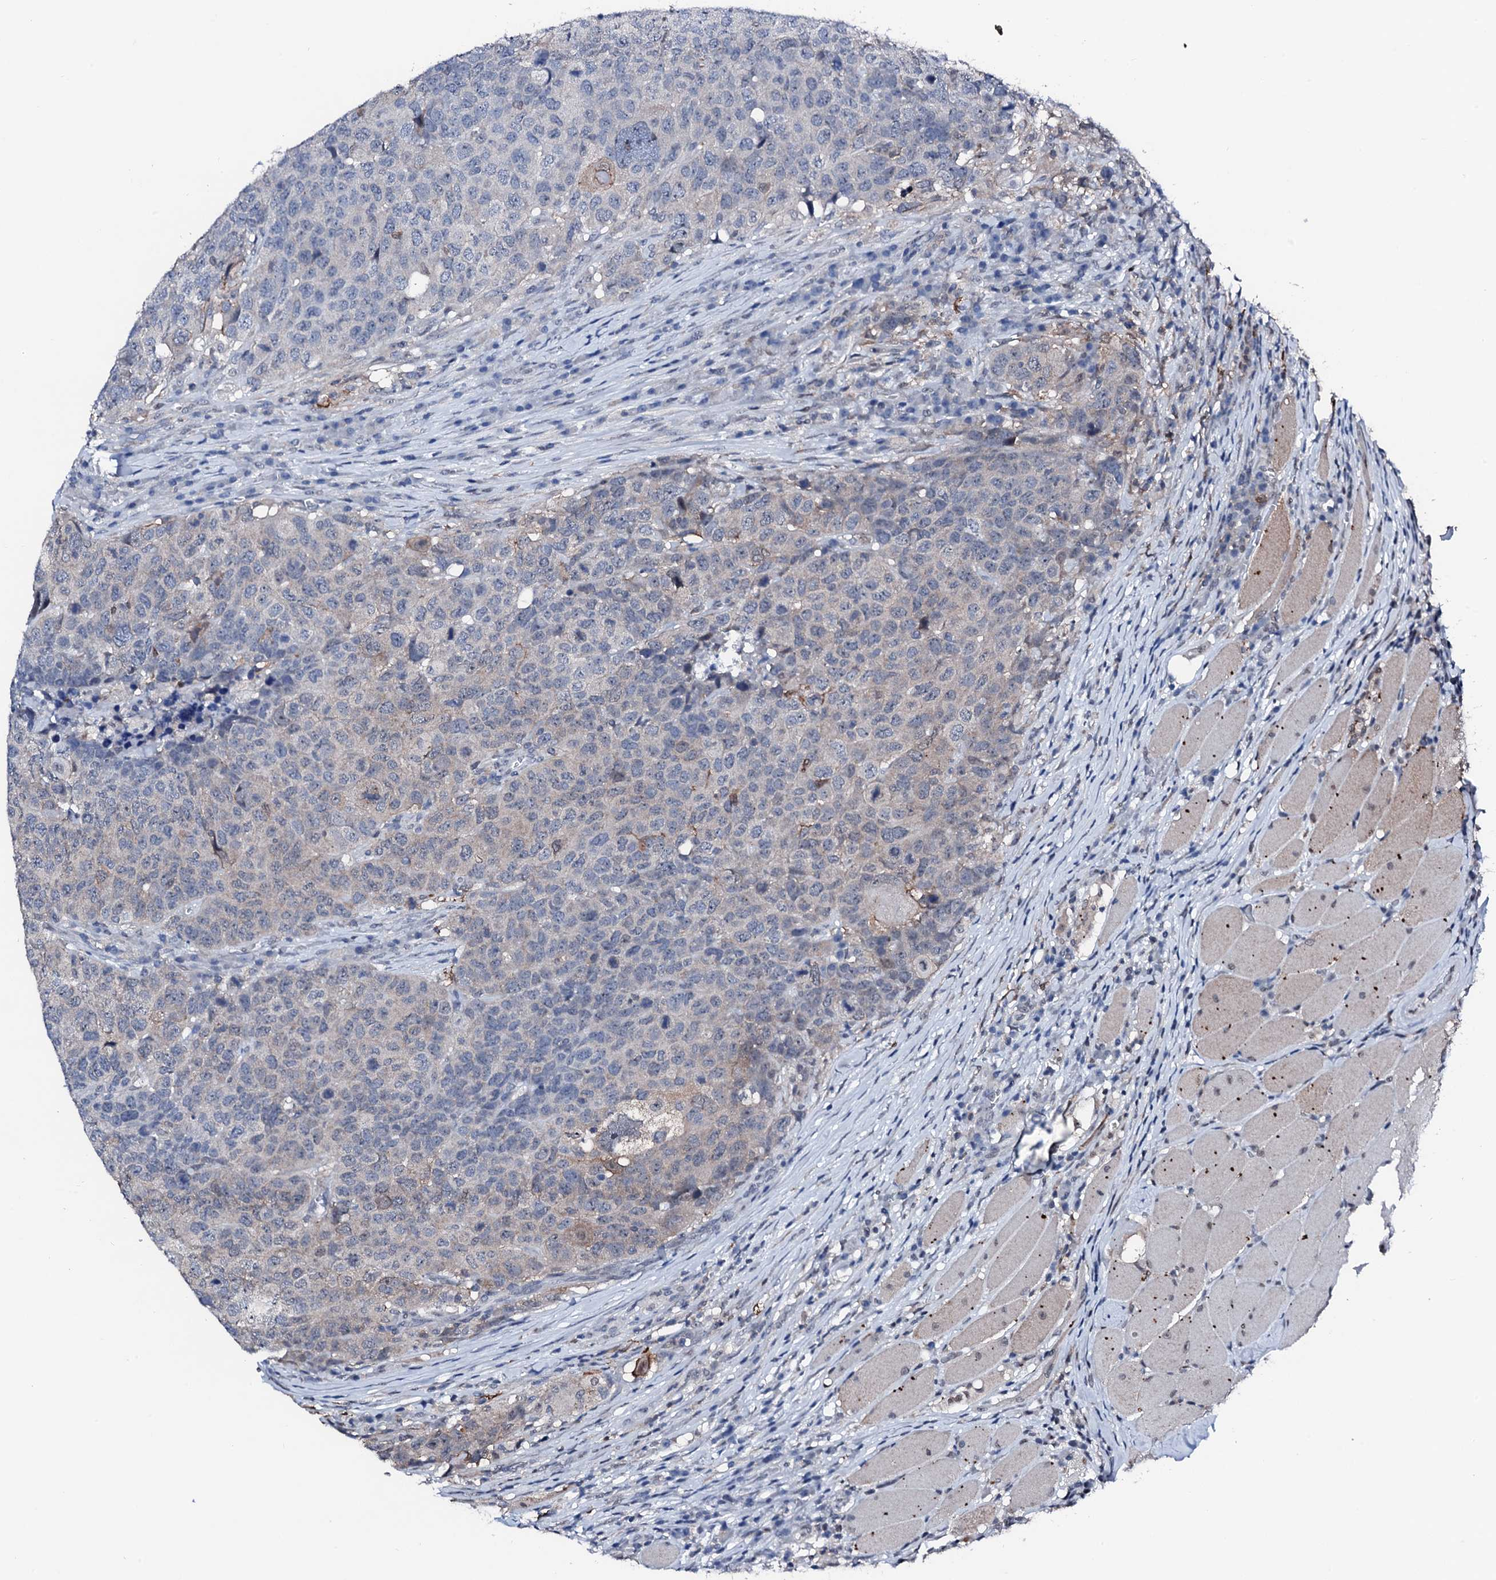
{"staining": {"intensity": "negative", "quantity": "none", "location": "none"}, "tissue": "head and neck cancer", "cell_type": "Tumor cells", "image_type": "cancer", "snomed": [{"axis": "morphology", "description": "Squamous cell carcinoma, NOS"}, {"axis": "topography", "description": "Head-Neck"}], "caption": "This is an IHC image of head and neck cancer (squamous cell carcinoma). There is no expression in tumor cells.", "gene": "TRAFD1", "patient": {"sex": "male", "age": 66}}